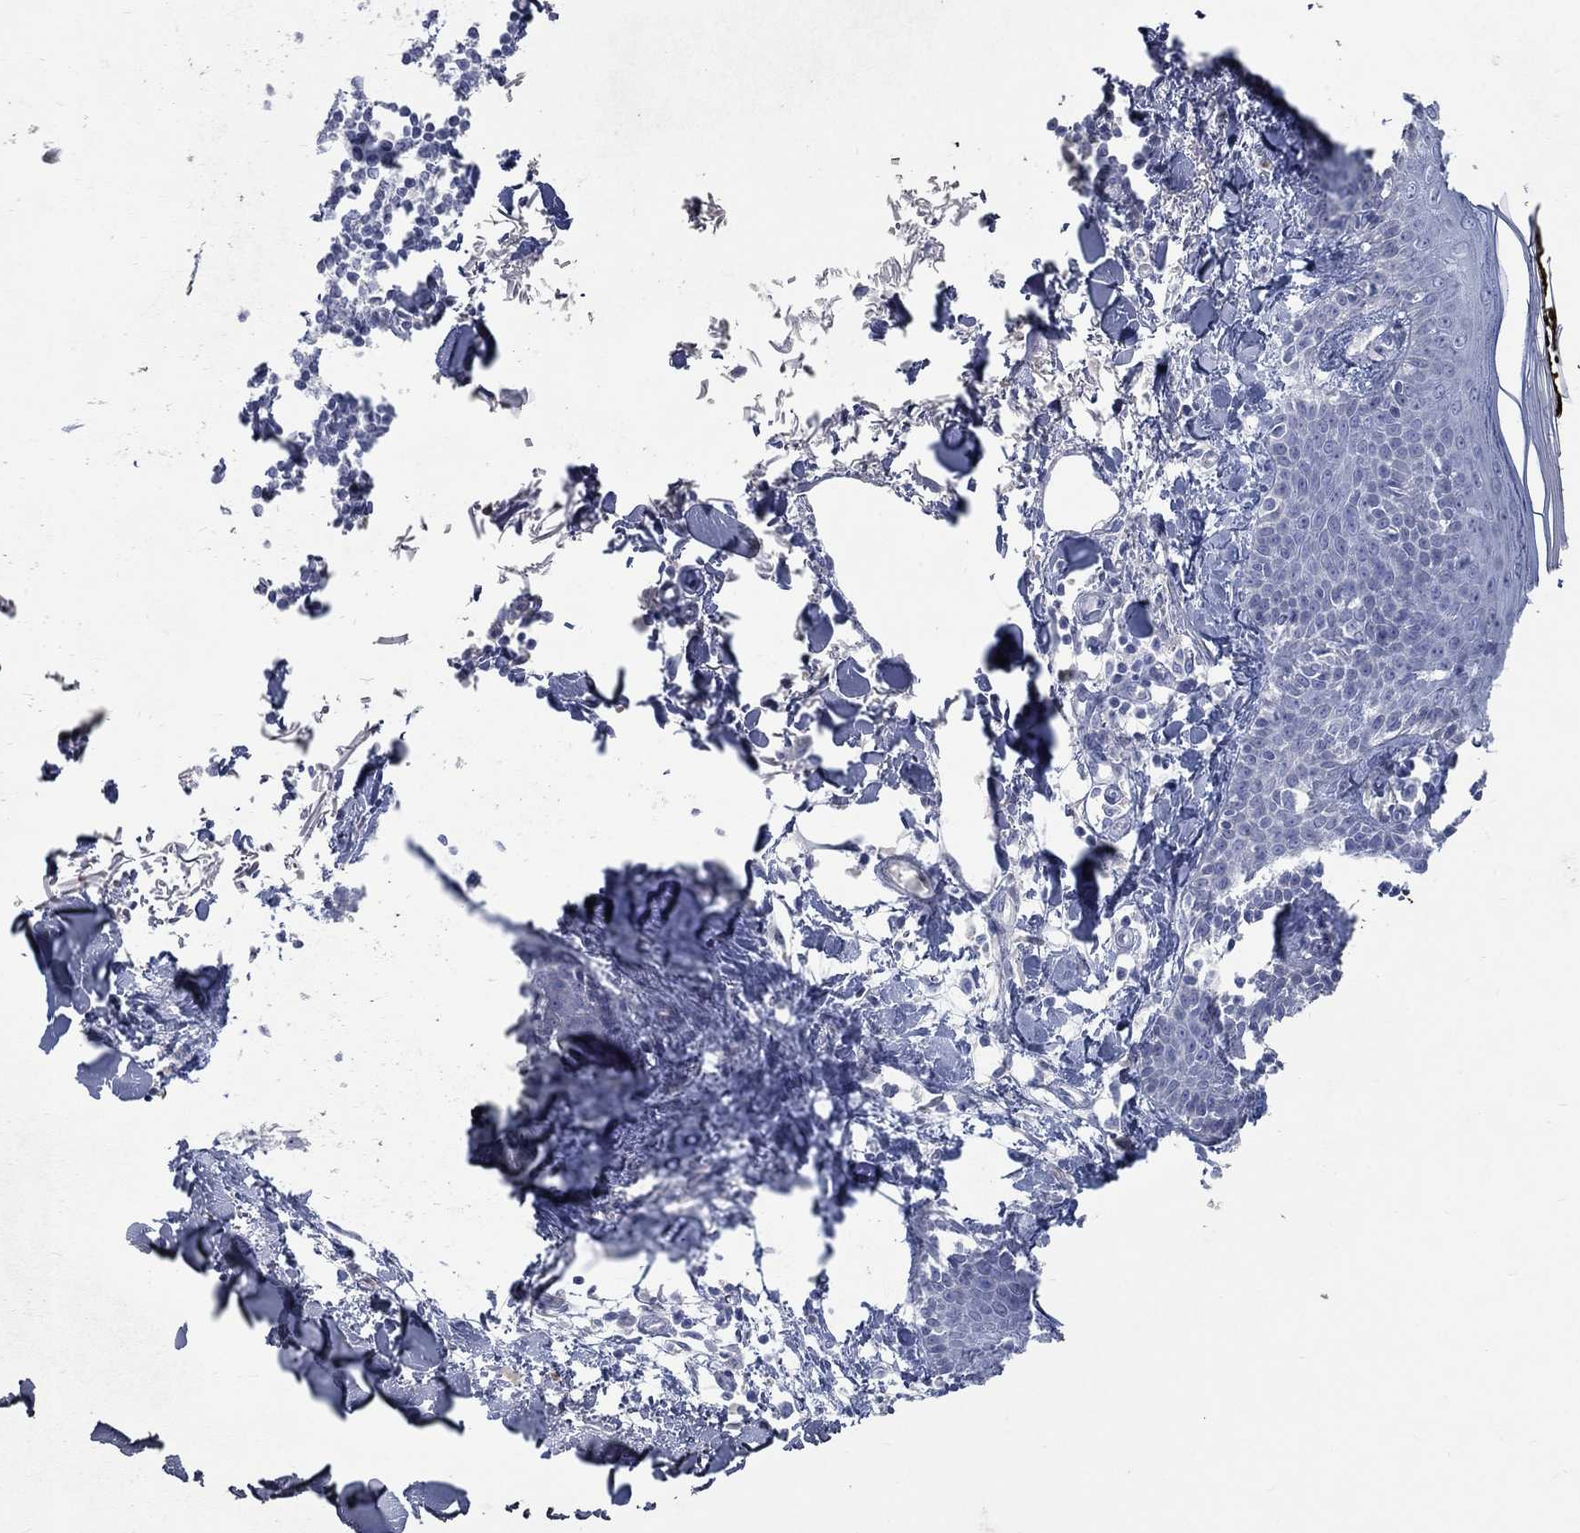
{"staining": {"intensity": "negative", "quantity": "none", "location": "none"}, "tissue": "skin", "cell_type": "Fibroblasts", "image_type": "normal", "snomed": [{"axis": "morphology", "description": "Normal tissue, NOS"}, {"axis": "topography", "description": "Skin"}], "caption": "DAB immunohistochemical staining of normal human skin exhibits no significant positivity in fibroblasts.", "gene": "RFTN2", "patient": {"sex": "male", "age": 76}}